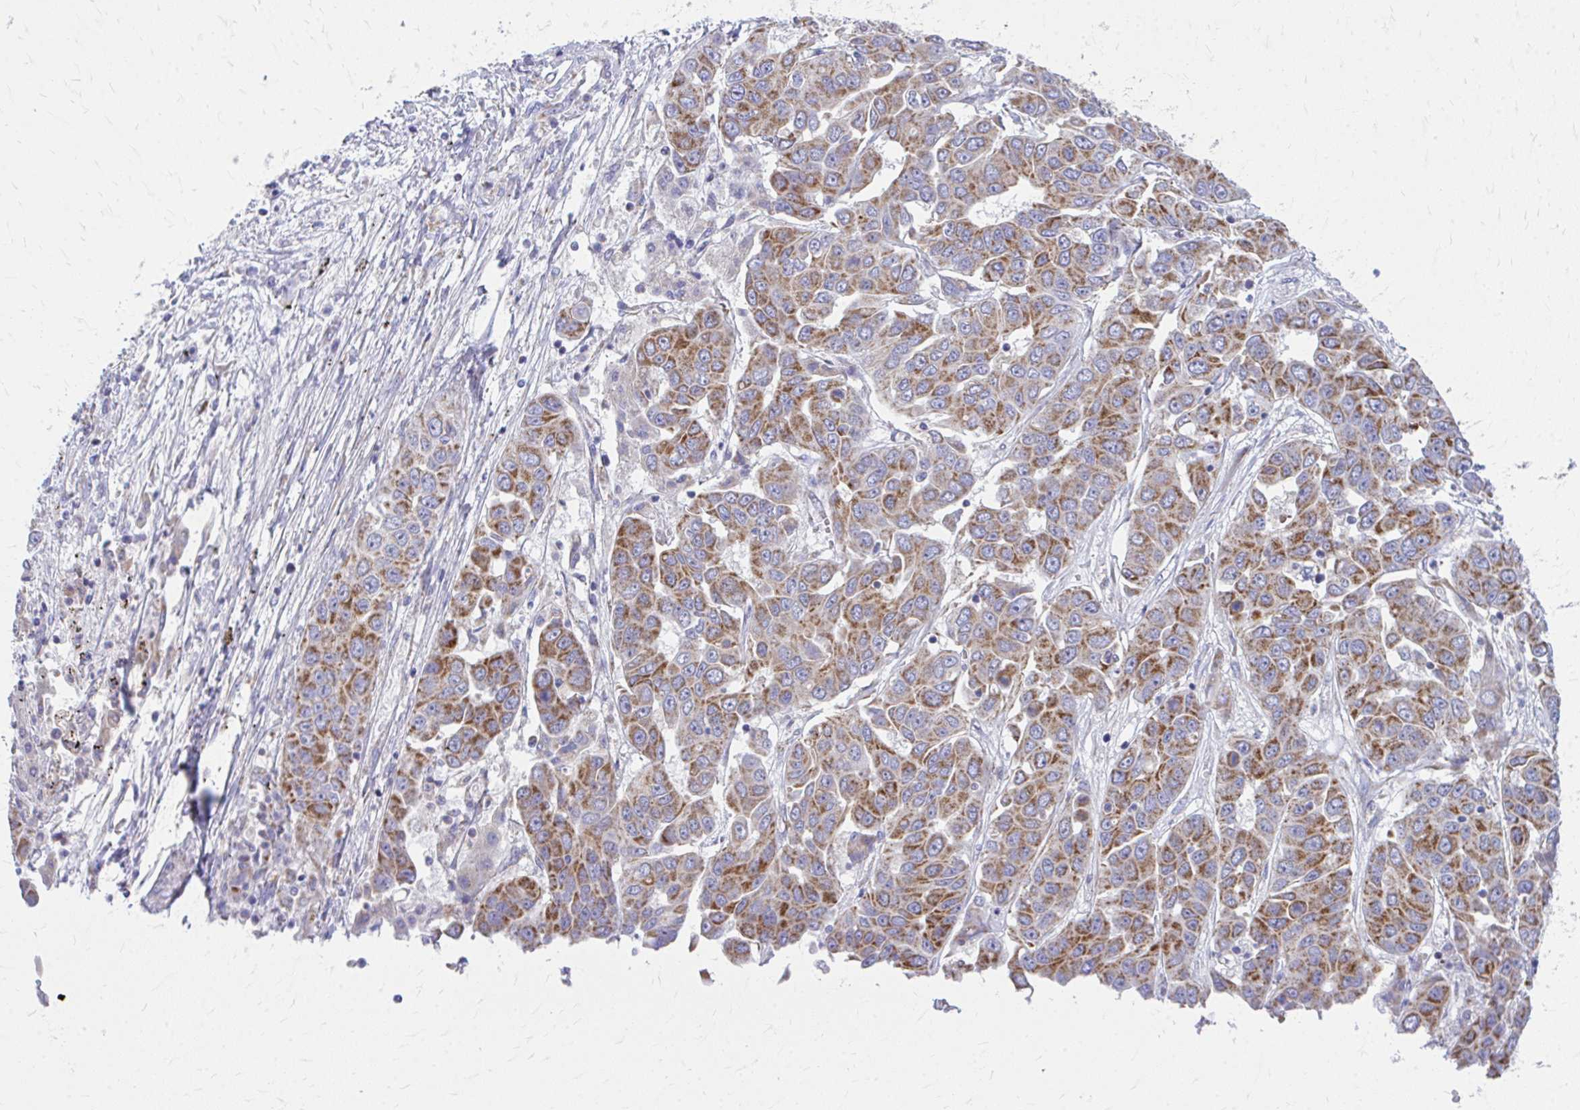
{"staining": {"intensity": "moderate", "quantity": ">75%", "location": "cytoplasmic/membranous"}, "tissue": "liver cancer", "cell_type": "Tumor cells", "image_type": "cancer", "snomed": [{"axis": "morphology", "description": "Cholangiocarcinoma"}, {"axis": "topography", "description": "Liver"}], "caption": "Immunohistochemistry (IHC) (DAB (3,3'-diaminobenzidine)) staining of liver cholangiocarcinoma shows moderate cytoplasmic/membranous protein positivity in about >75% of tumor cells.", "gene": "MRPL19", "patient": {"sex": "female", "age": 52}}